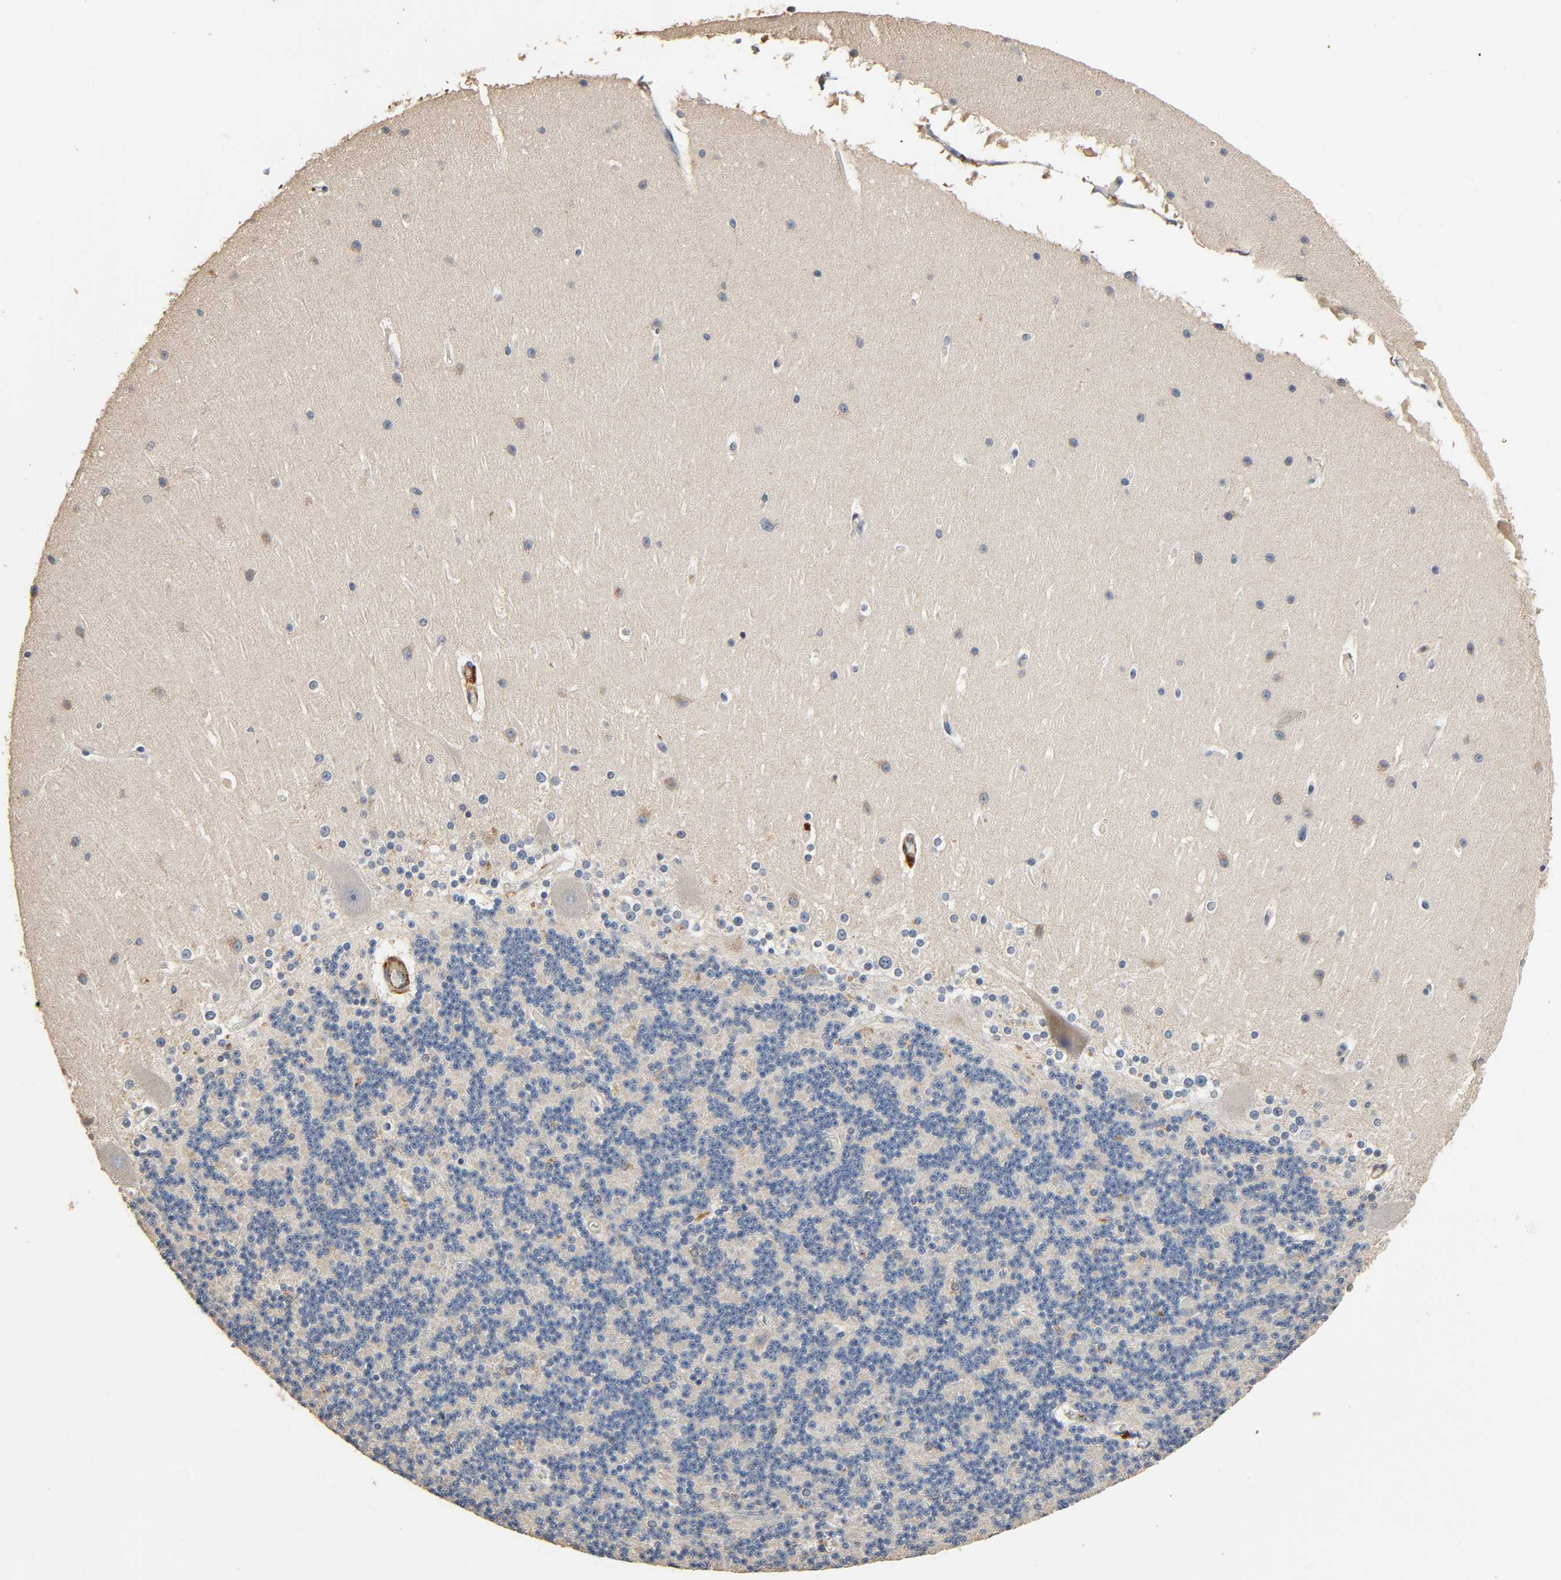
{"staining": {"intensity": "negative", "quantity": "none", "location": "none"}, "tissue": "cerebellum", "cell_type": "Cells in granular layer", "image_type": "normal", "snomed": [{"axis": "morphology", "description": "Normal tissue, NOS"}, {"axis": "topography", "description": "Cerebellum"}], "caption": "Cells in granular layer show no significant staining in normal cerebellum.", "gene": "GSTA1", "patient": {"sex": "female", "age": 19}}